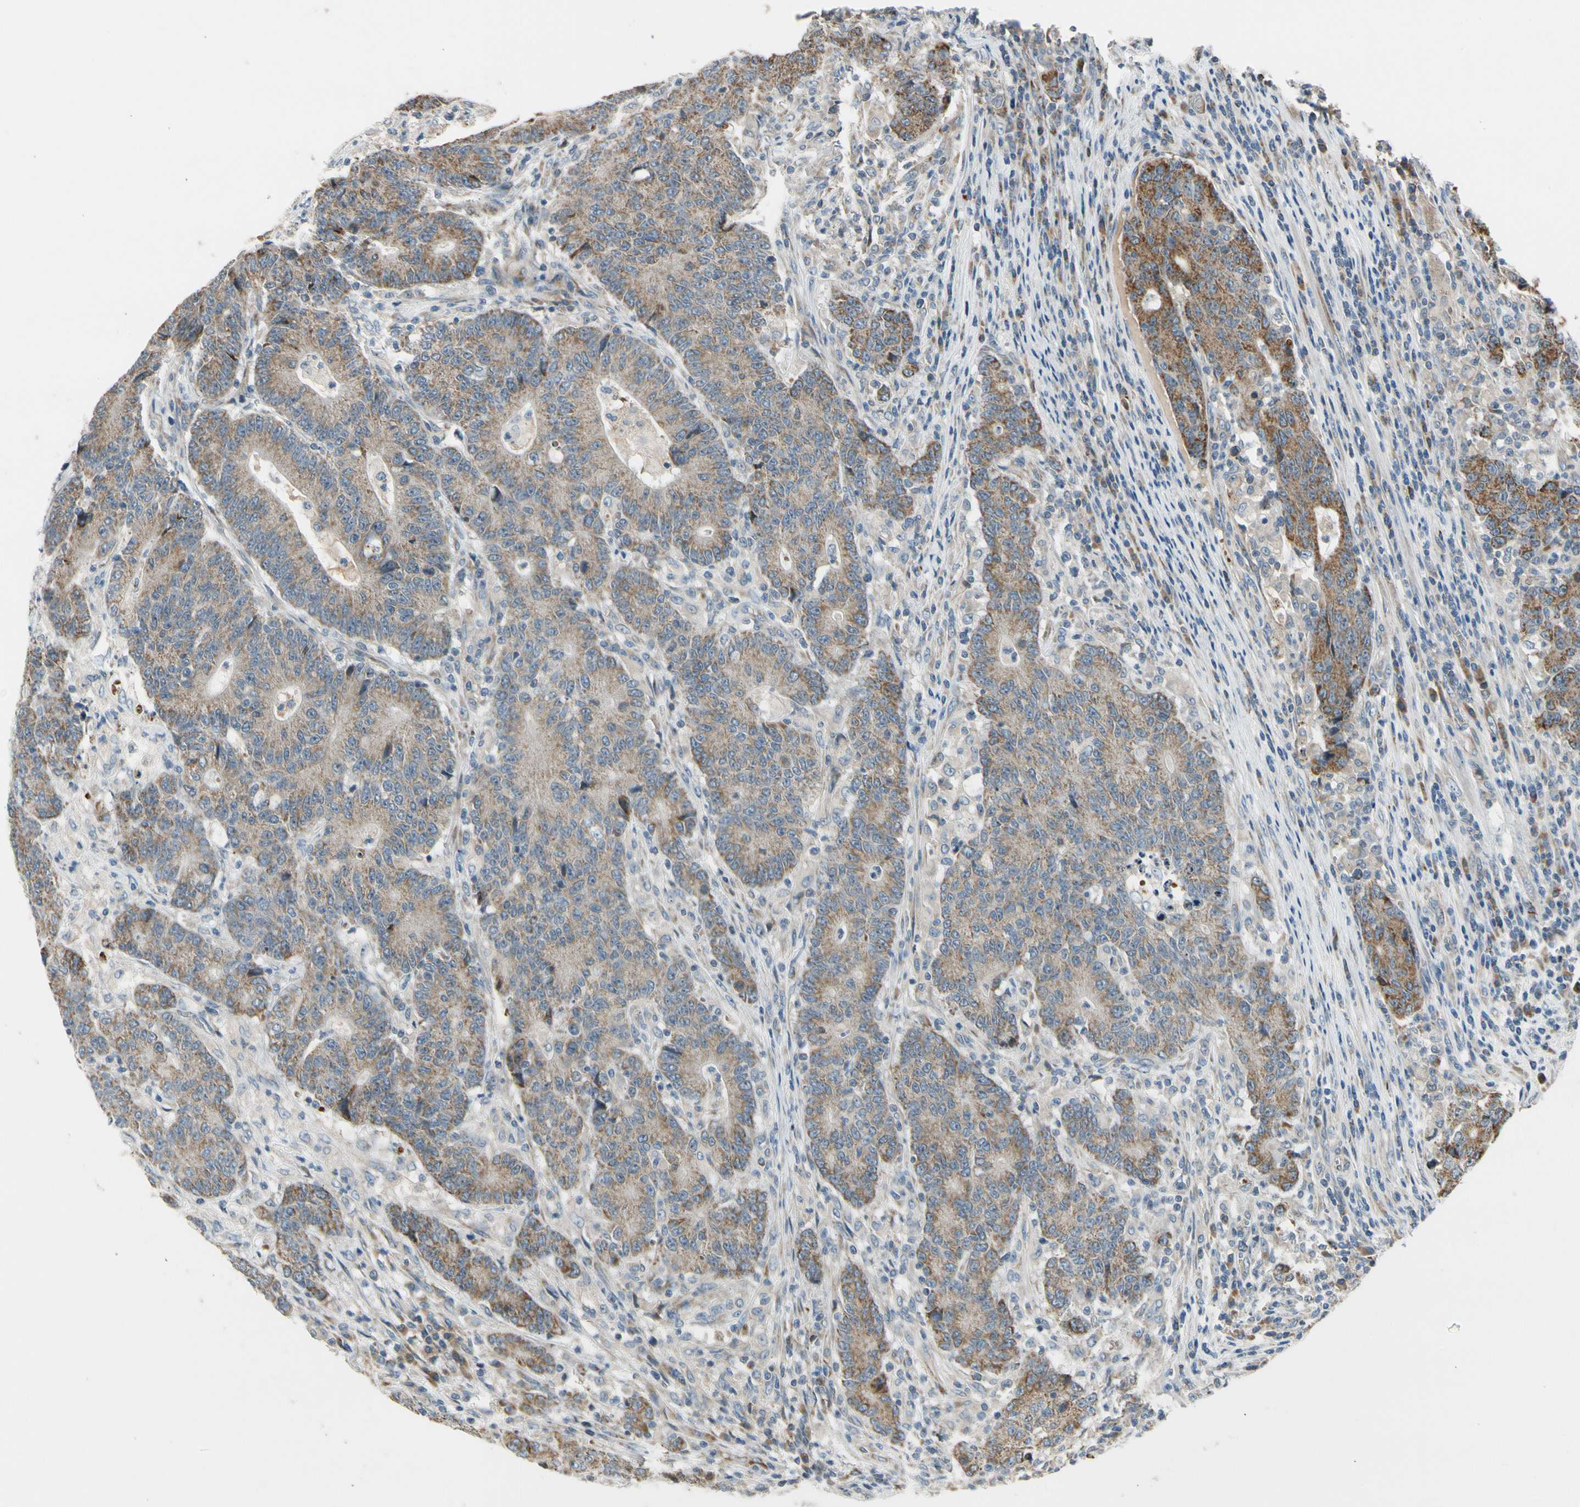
{"staining": {"intensity": "moderate", "quantity": ">75%", "location": "cytoplasmic/membranous"}, "tissue": "colorectal cancer", "cell_type": "Tumor cells", "image_type": "cancer", "snomed": [{"axis": "morphology", "description": "Normal tissue, NOS"}, {"axis": "morphology", "description": "Adenocarcinoma, NOS"}, {"axis": "topography", "description": "Colon"}], "caption": "Colorectal cancer (adenocarcinoma) tissue displays moderate cytoplasmic/membranous expression in about >75% of tumor cells, visualized by immunohistochemistry. (IHC, brightfield microscopy, high magnification).", "gene": "NPHP3", "patient": {"sex": "female", "age": 75}}